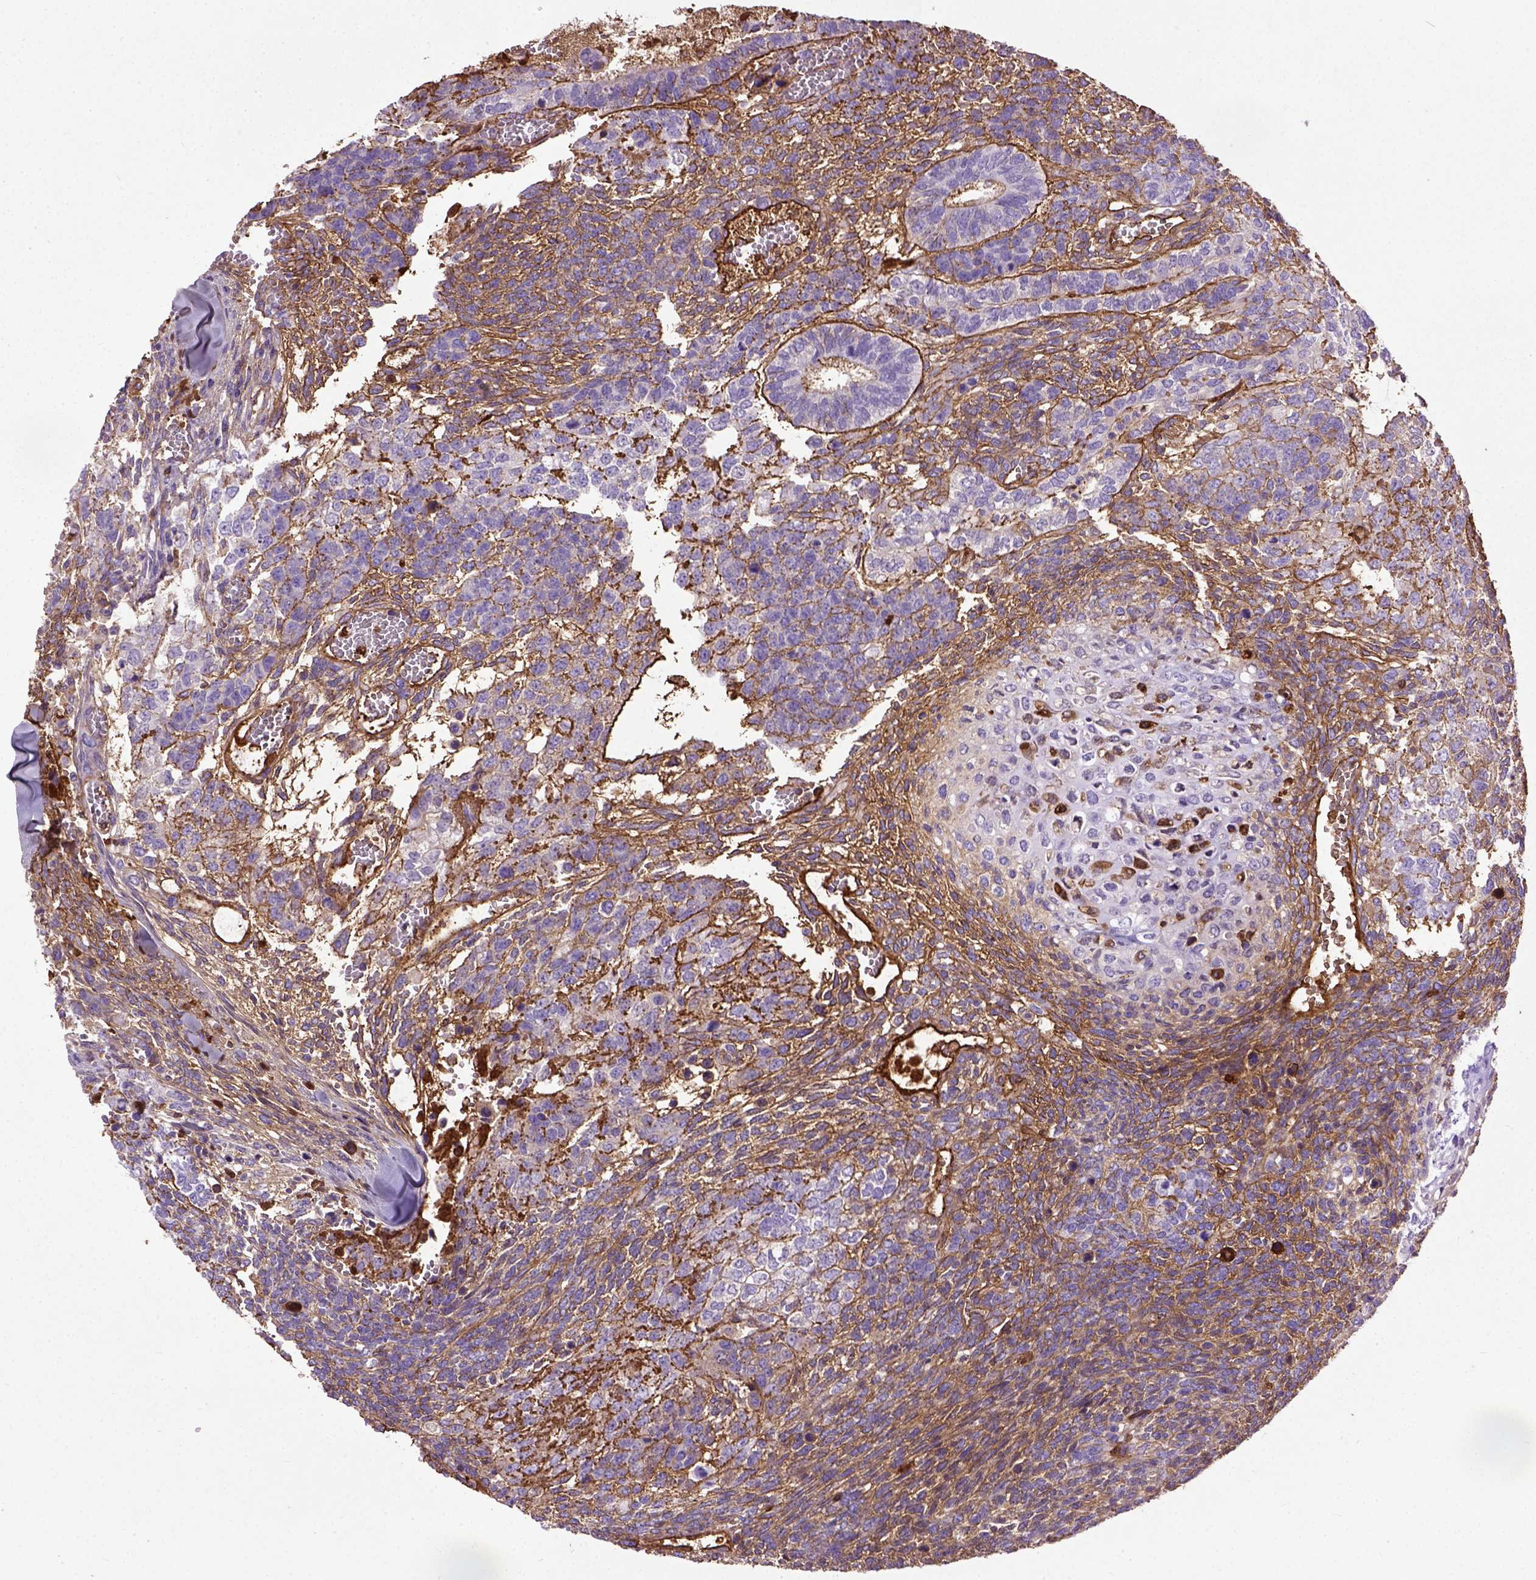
{"staining": {"intensity": "negative", "quantity": "none", "location": "none"}, "tissue": "testis cancer", "cell_type": "Tumor cells", "image_type": "cancer", "snomed": [{"axis": "morphology", "description": "Normal tissue, NOS"}, {"axis": "morphology", "description": "Carcinoma, Embryonal, NOS"}, {"axis": "topography", "description": "Testis"}, {"axis": "topography", "description": "Epididymis"}], "caption": "Testis cancer was stained to show a protein in brown. There is no significant expression in tumor cells.", "gene": "ADAMTS8", "patient": {"sex": "male", "age": 23}}